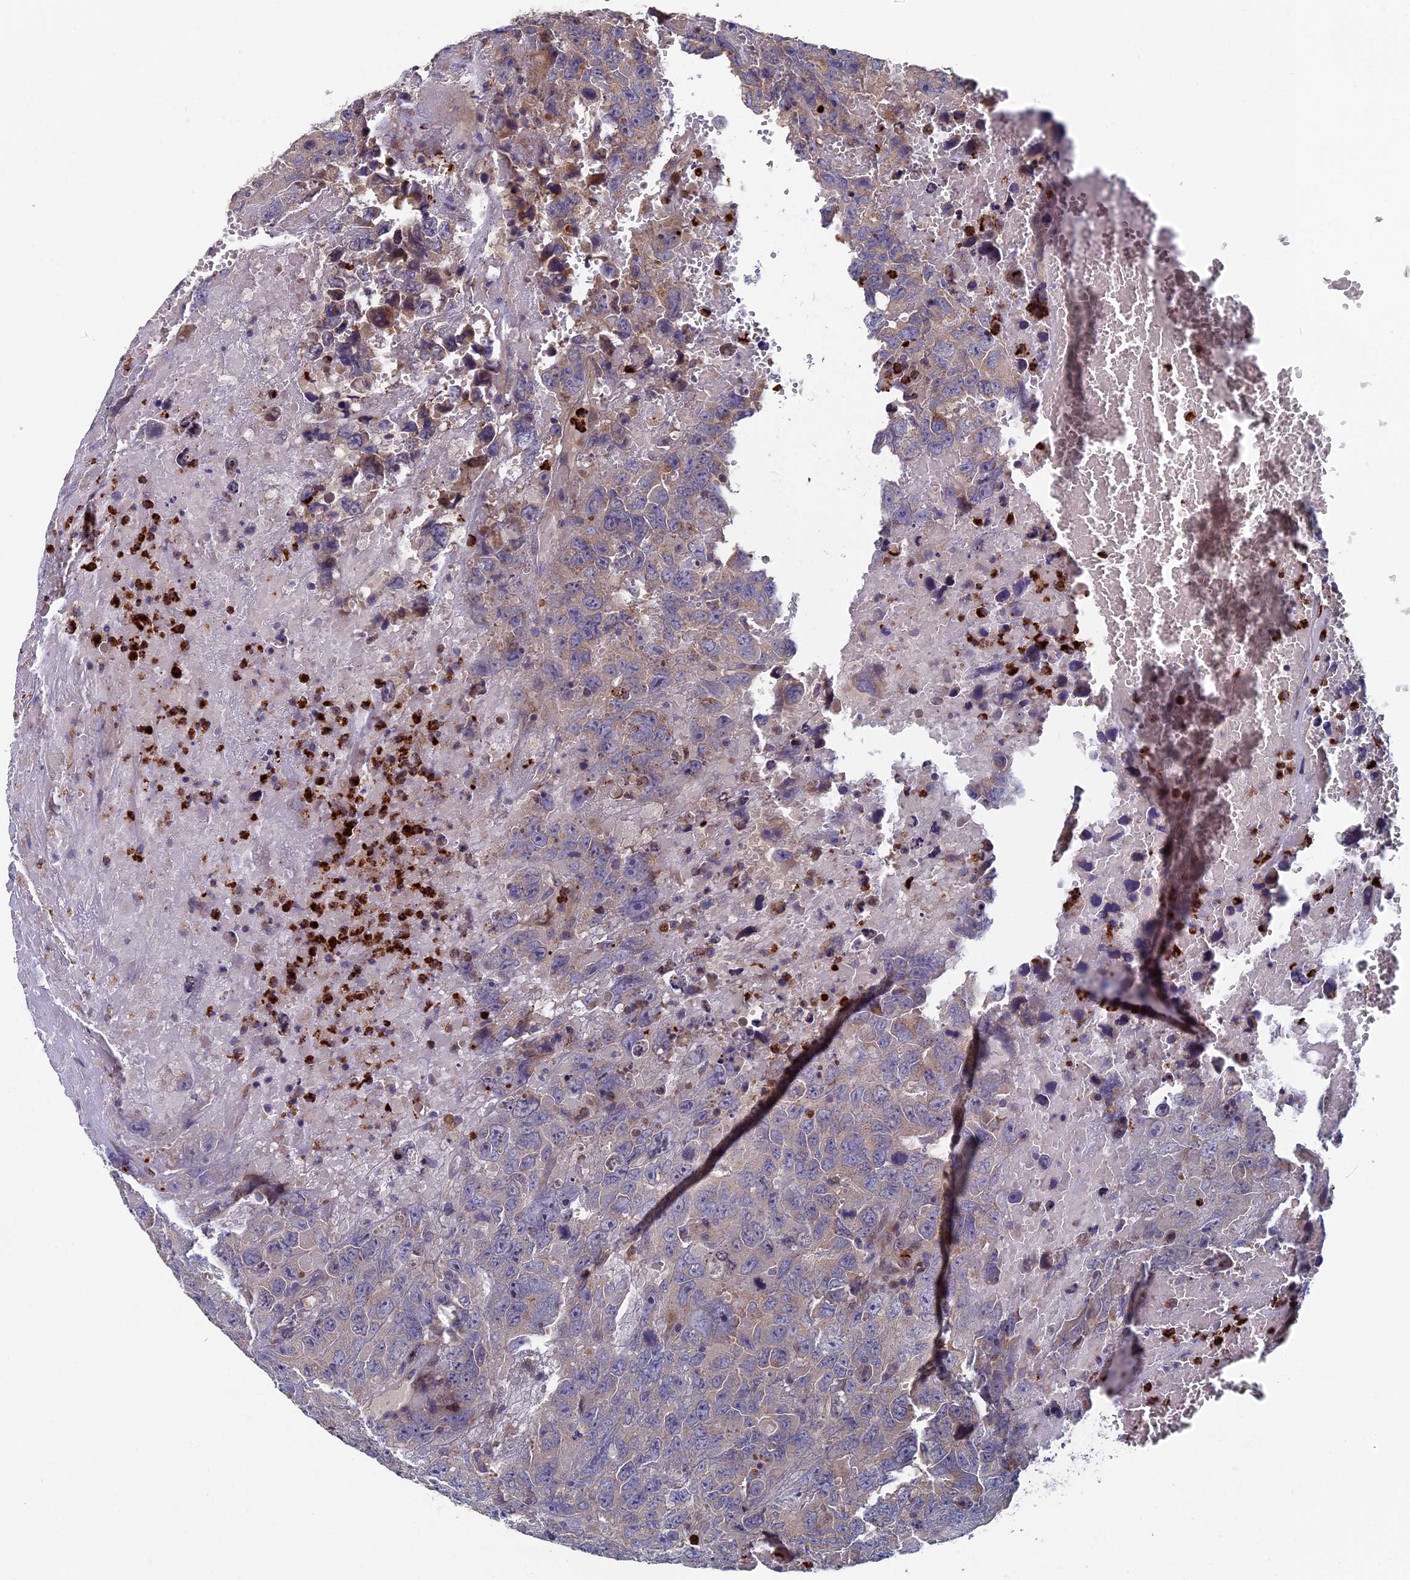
{"staining": {"intensity": "weak", "quantity": "25%-75%", "location": "cytoplasmic/membranous"}, "tissue": "testis cancer", "cell_type": "Tumor cells", "image_type": "cancer", "snomed": [{"axis": "morphology", "description": "Carcinoma, Embryonal, NOS"}, {"axis": "topography", "description": "Testis"}], "caption": "Immunohistochemistry photomicrograph of neoplastic tissue: human embryonal carcinoma (testis) stained using IHC demonstrates low levels of weak protein expression localized specifically in the cytoplasmic/membranous of tumor cells, appearing as a cytoplasmic/membranous brown color.", "gene": "TNK2", "patient": {"sex": "male", "age": 45}}